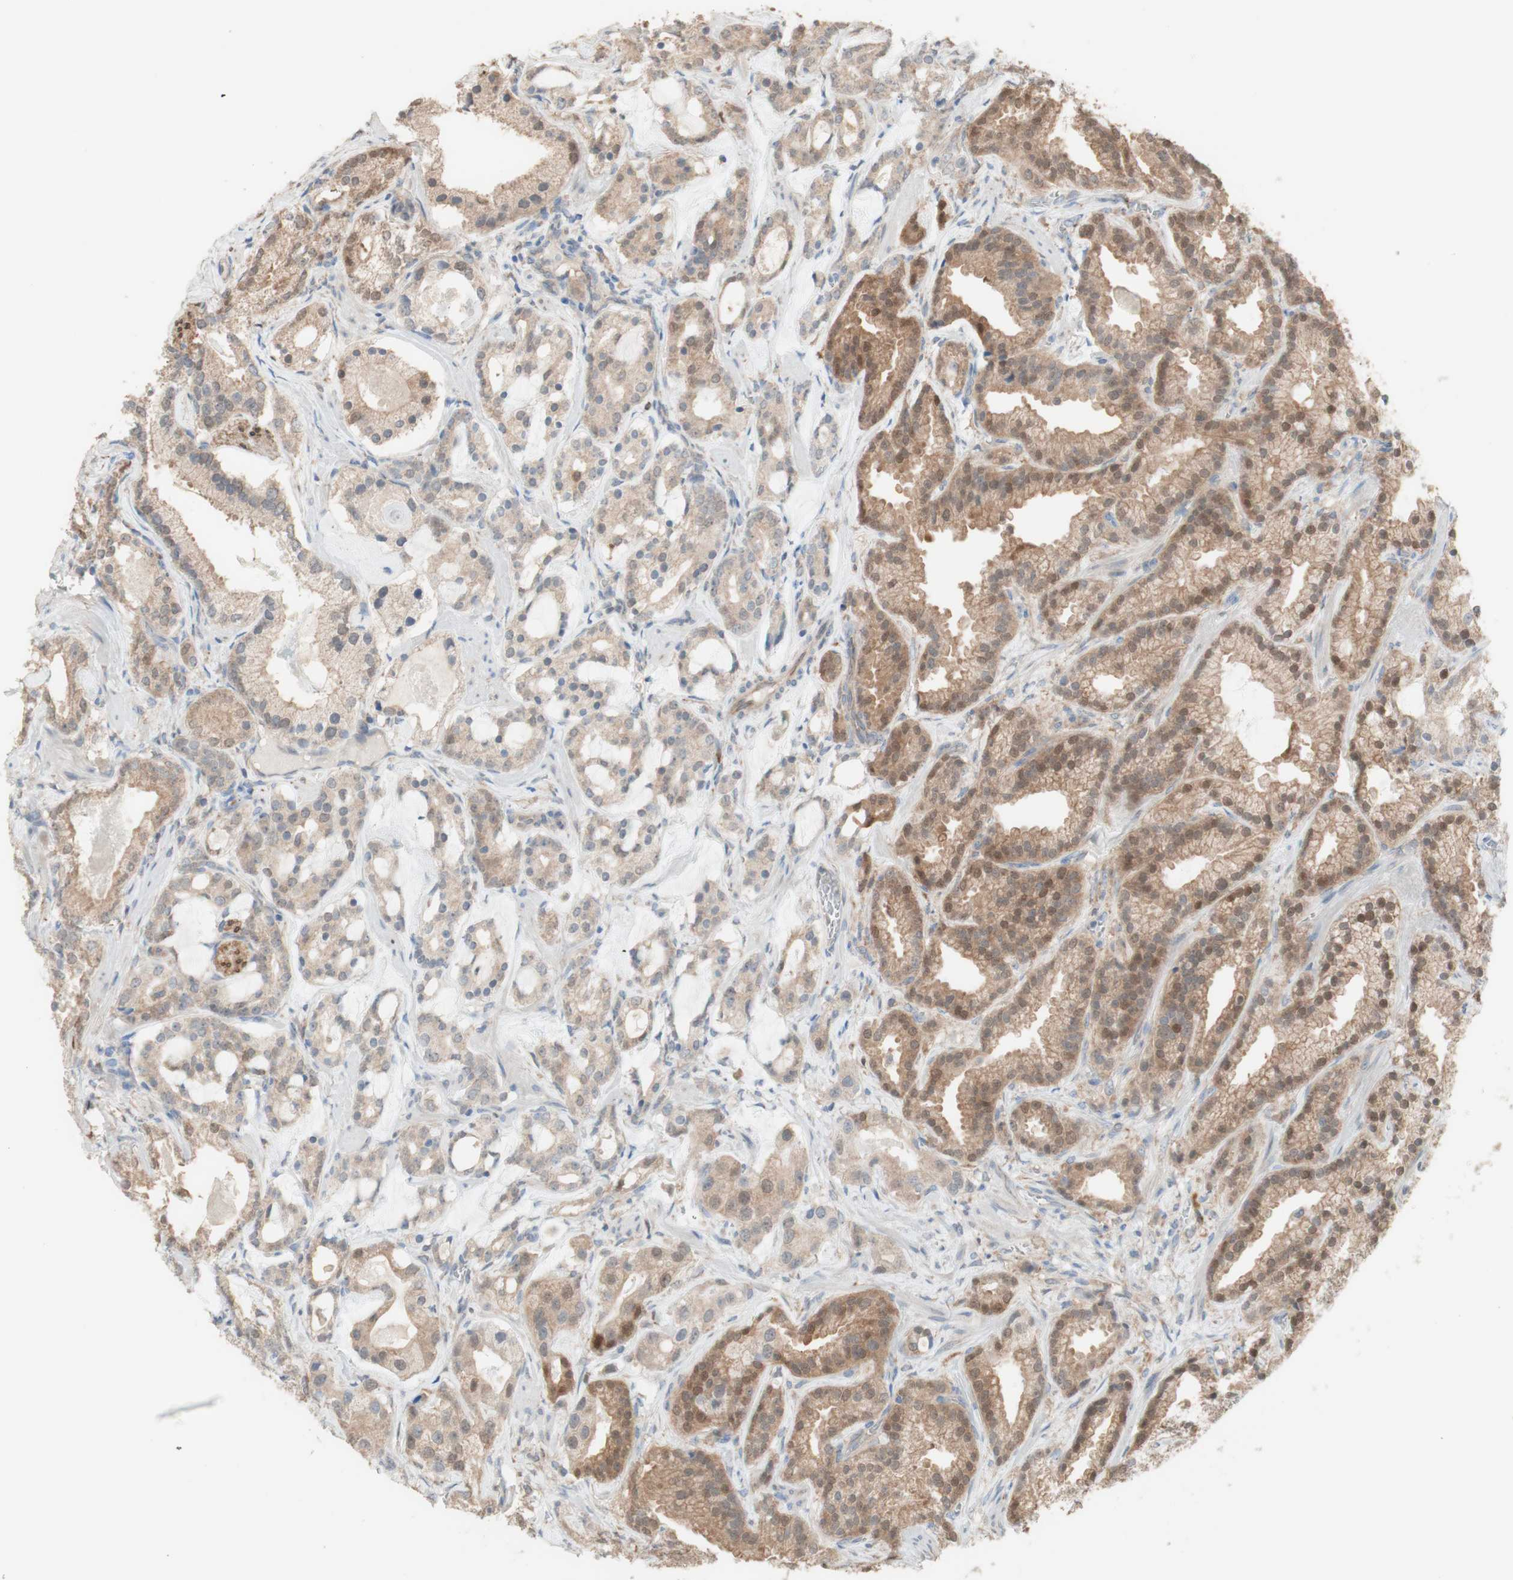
{"staining": {"intensity": "moderate", "quantity": ">75%", "location": "cytoplasmic/membranous,nuclear"}, "tissue": "prostate cancer", "cell_type": "Tumor cells", "image_type": "cancer", "snomed": [{"axis": "morphology", "description": "Adenocarcinoma, Low grade"}, {"axis": "topography", "description": "Prostate"}], "caption": "Immunohistochemical staining of human prostate cancer (adenocarcinoma (low-grade)) demonstrates moderate cytoplasmic/membranous and nuclear protein positivity in approximately >75% of tumor cells. (DAB = brown stain, brightfield microscopy at high magnification).", "gene": "COMT", "patient": {"sex": "male", "age": 59}}